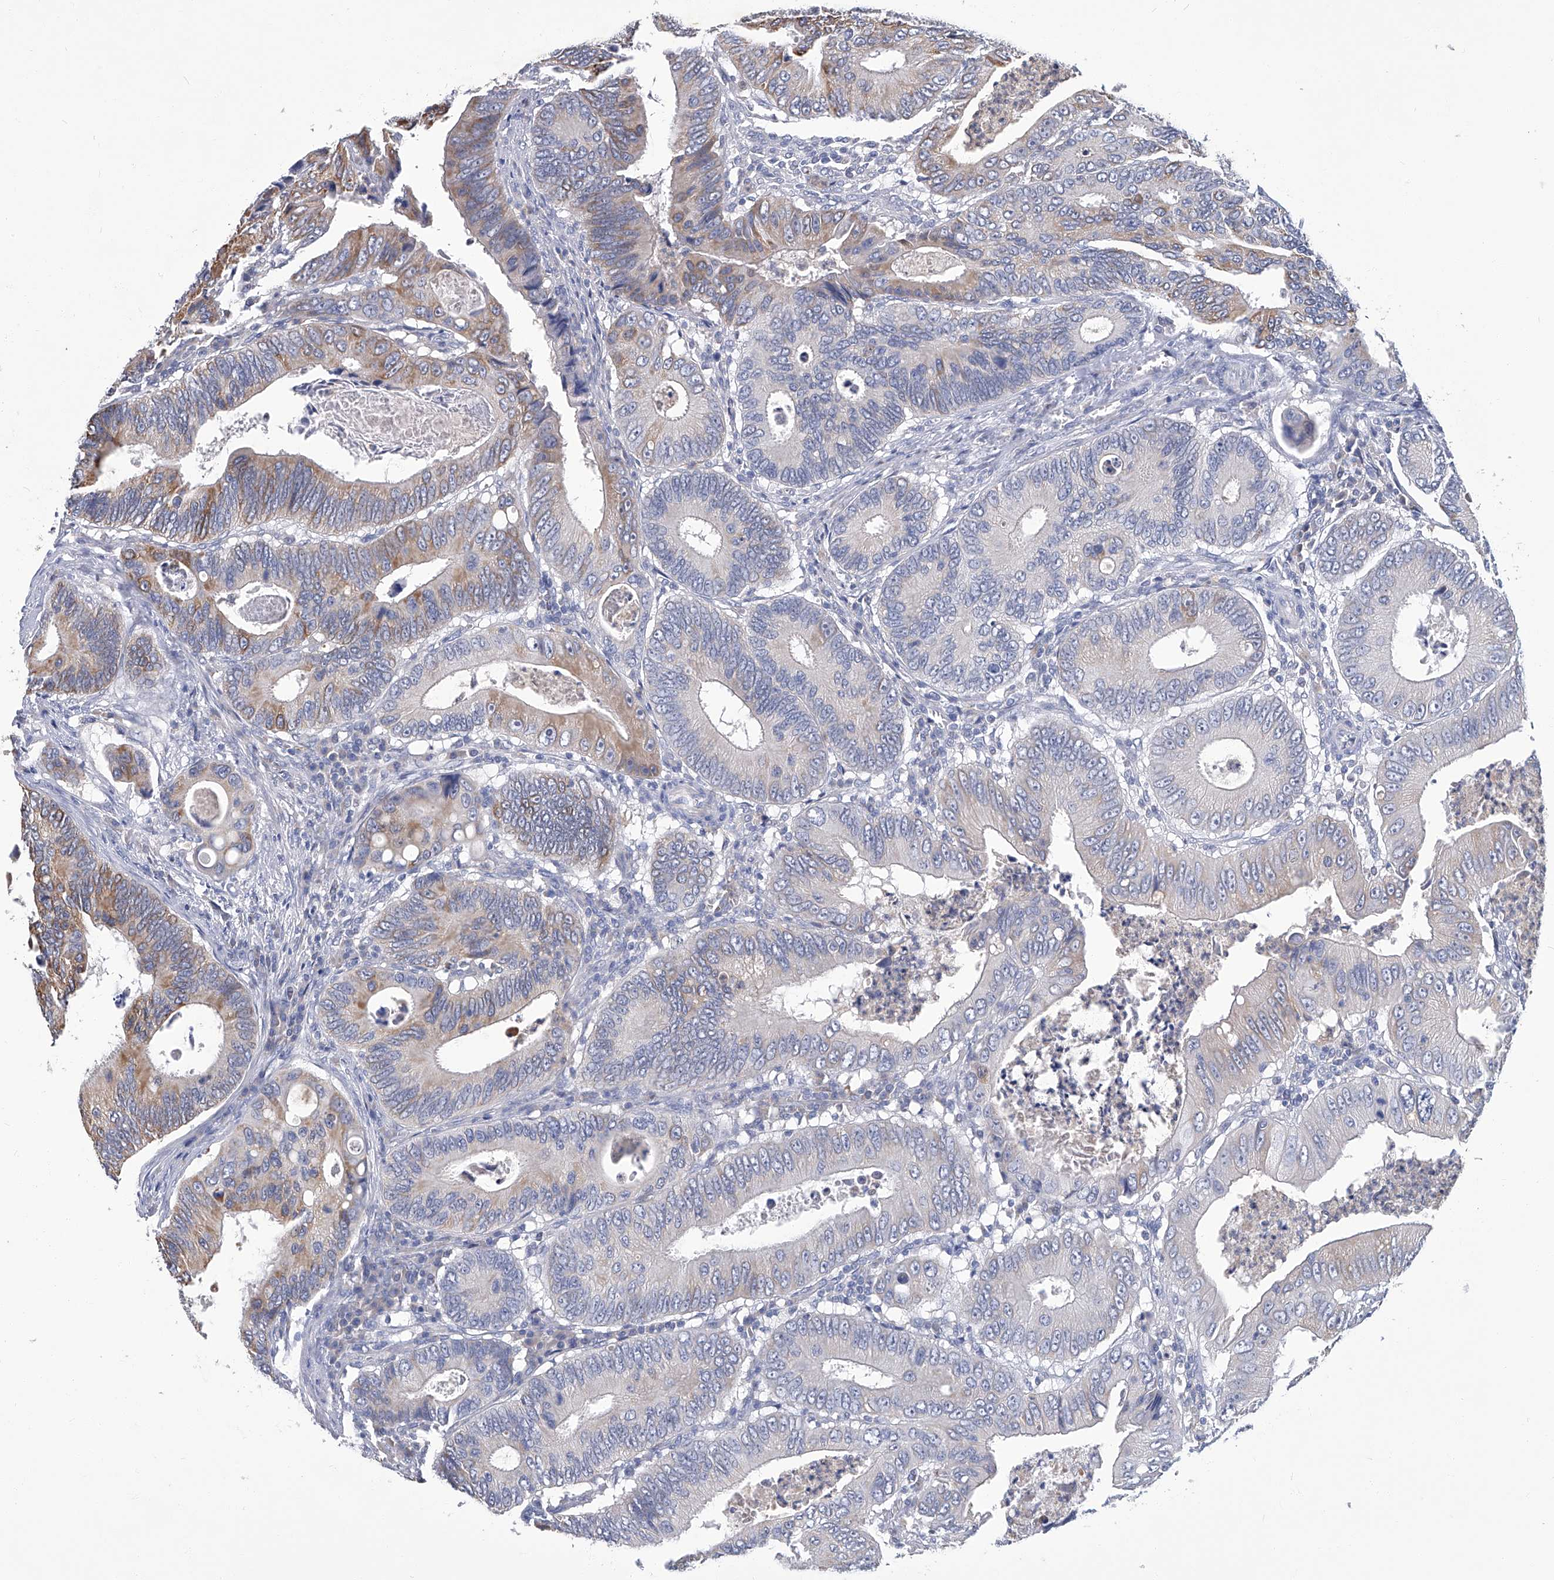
{"staining": {"intensity": "weak", "quantity": "<25%", "location": "cytoplasmic/membranous"}, "tissue": "colorectal cancer", "cell_type": "Tumor cells", "image_type": "cancer", "snomed": [{"axis": "morphology", "description": "Inflammation, NOS"}, {"axis": "morphology", "description": "Adenocarcinoma, NOS"}, {"axis": "topography", "description": "Colon"}], "caption": "An immunohistochemistry (IHC) photomicrograph of adenocarcinoma (colorectal) is shown. There is no staining in tumor cells of adenocarcinoma (colorectal).", "gene": "TGFBR1", "patient": {"sex": "male", "age": 72}}